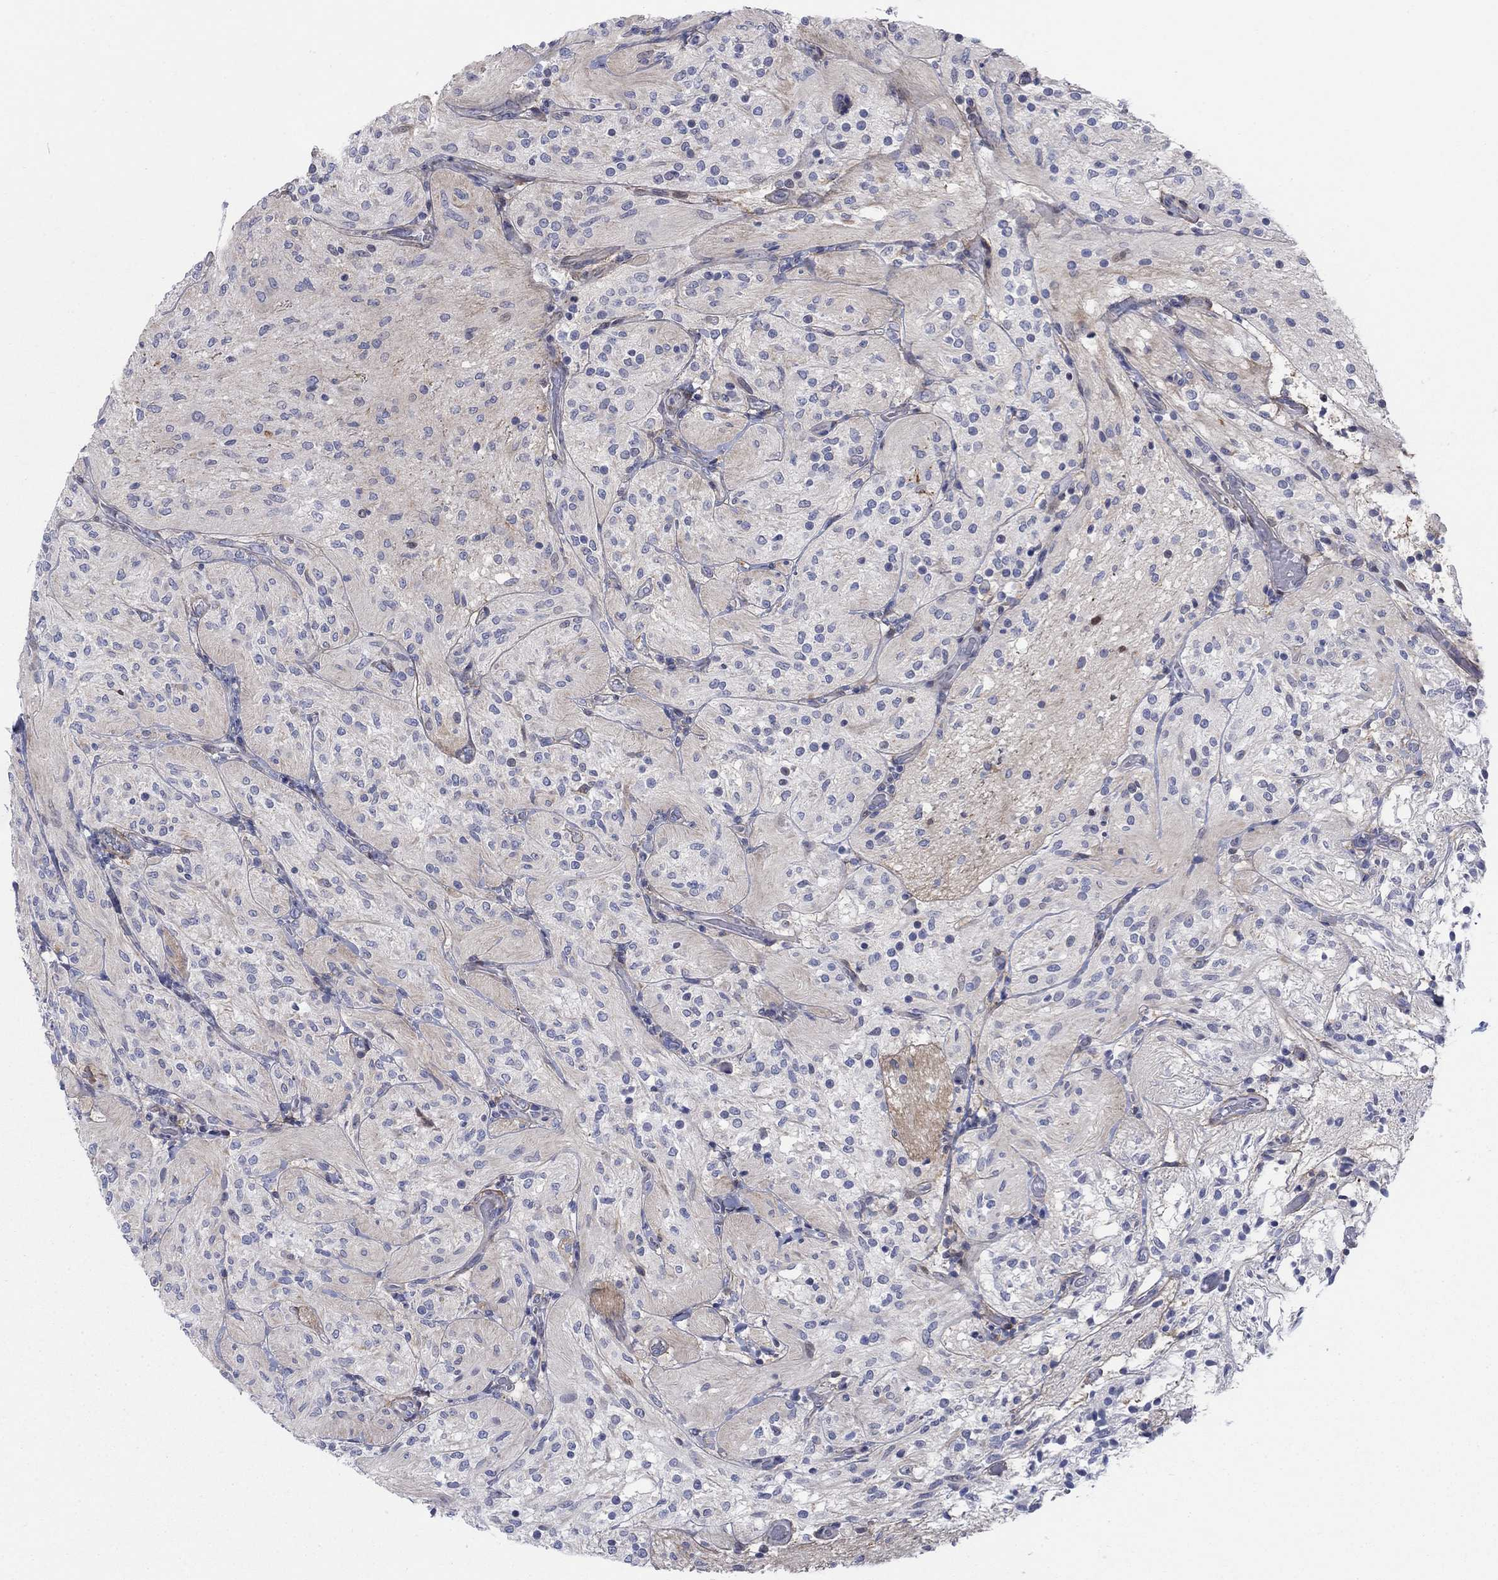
{"staining": {"intensity": "negative", "quantity": "none", "location": "none"}, "tissue": "glioma", "cell_type": "Tumor cells", "image_type": "cancer", "snomed": [{"axis": "morphology", "description": "Glioma, malignant, Low grade"}, {"axis": "topography", "description": "Brain"}], "caption": "IHC photomicrograph of human malignant glioma (low-grade) stained for a protein (brown), which demonstrates no staining in tumor cells.", "gene": "MYO3A", "patient": {"sex": "male", "age": 3}}